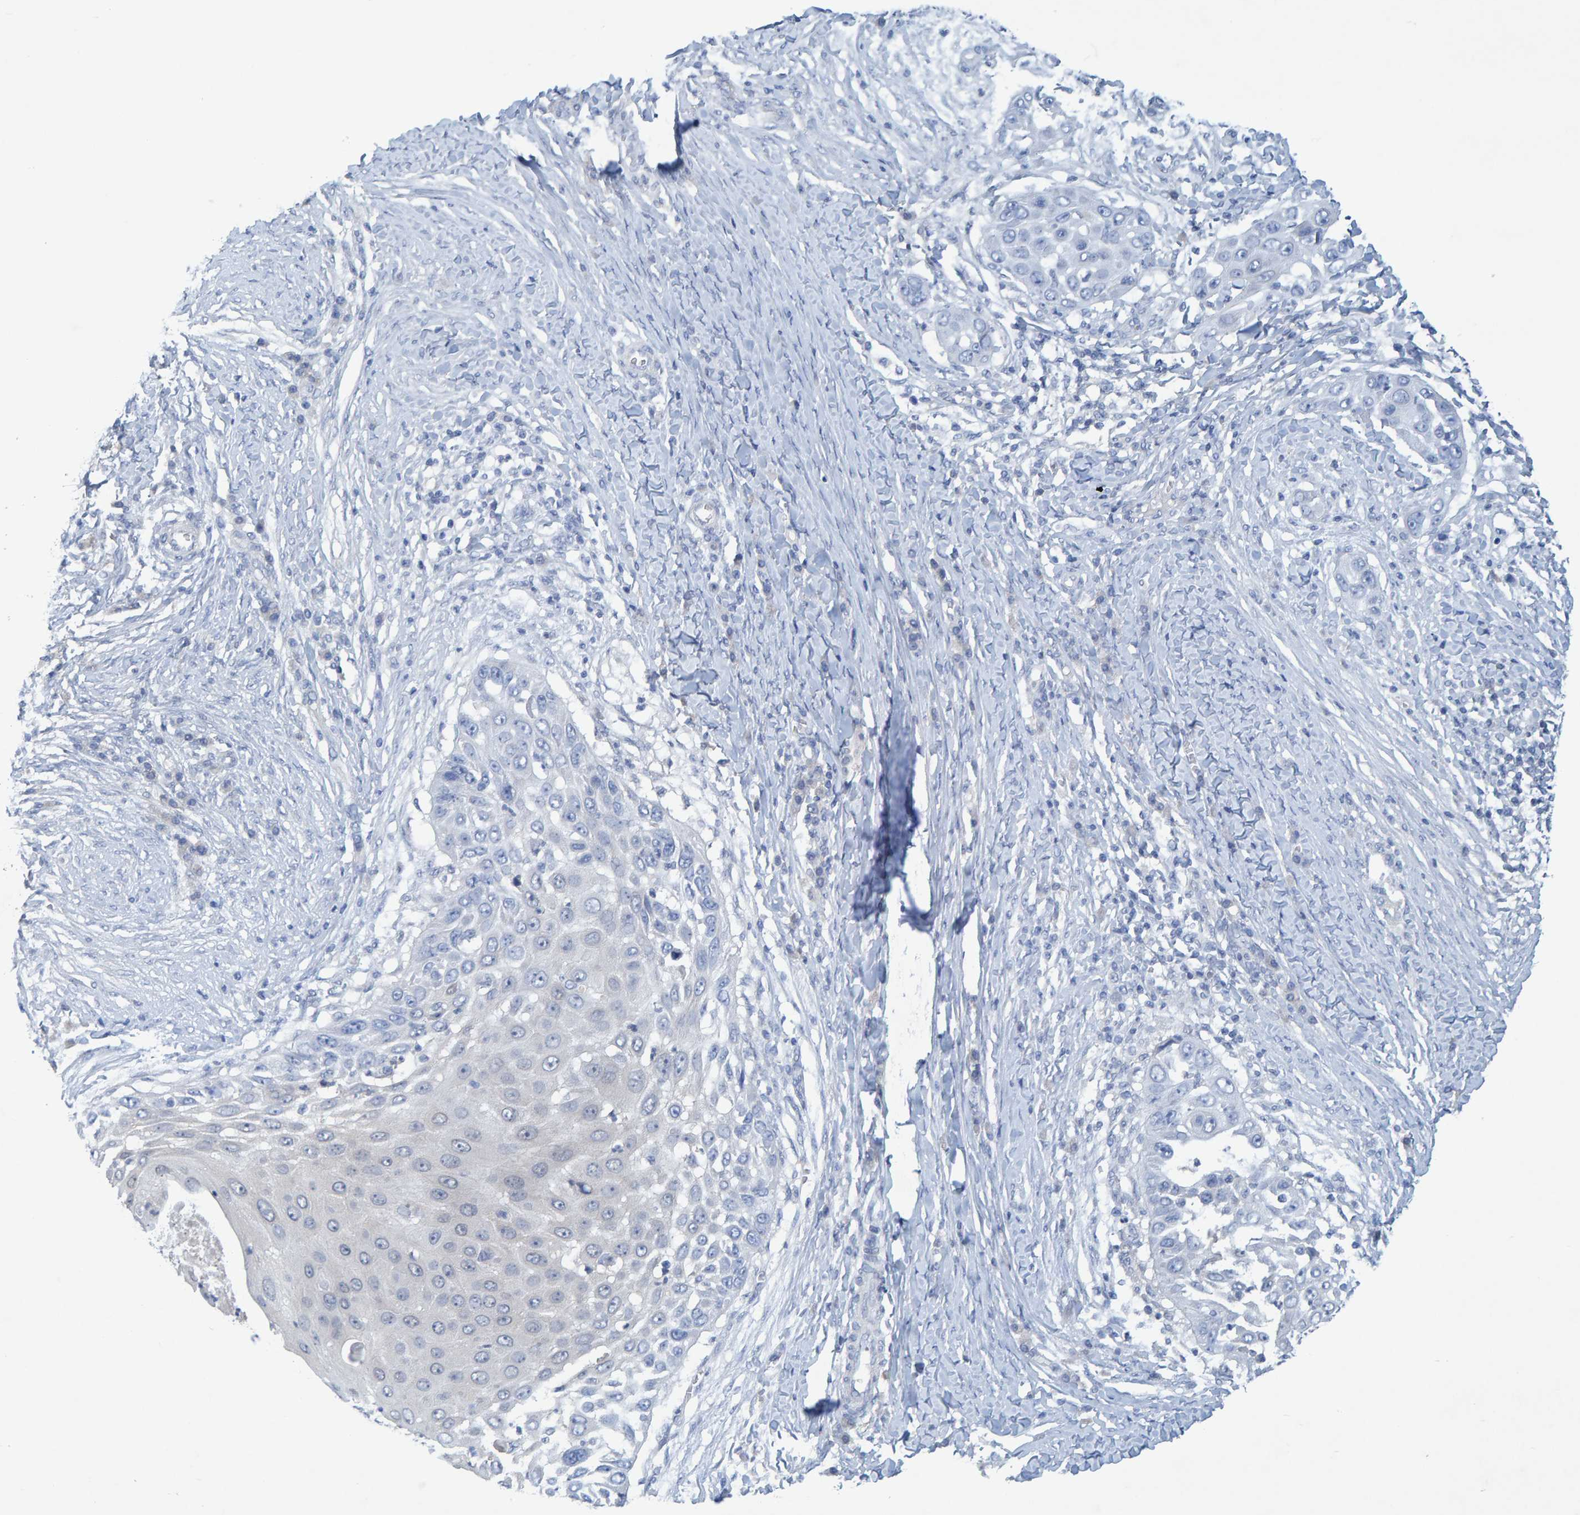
{"staining": {"intensity": "negative", "quantity": "none", "location": "none"}, "tissue": "skin cancer", "cell_type": "Tumor cells", "image_type": "cancer", "snomed": [{"axis": "morphology", "description": "Squamous cell carcinoma, NOS"}, {"axis": "topography", "description": "Skin"}], "caption": "Human skin cancer (squamous cell carcinoma) stained for a protein using immunohistochemistry shows no positivity in tumor cells.", "gene": "ALAD", "patient": {"sex": "female", "age": 44}}